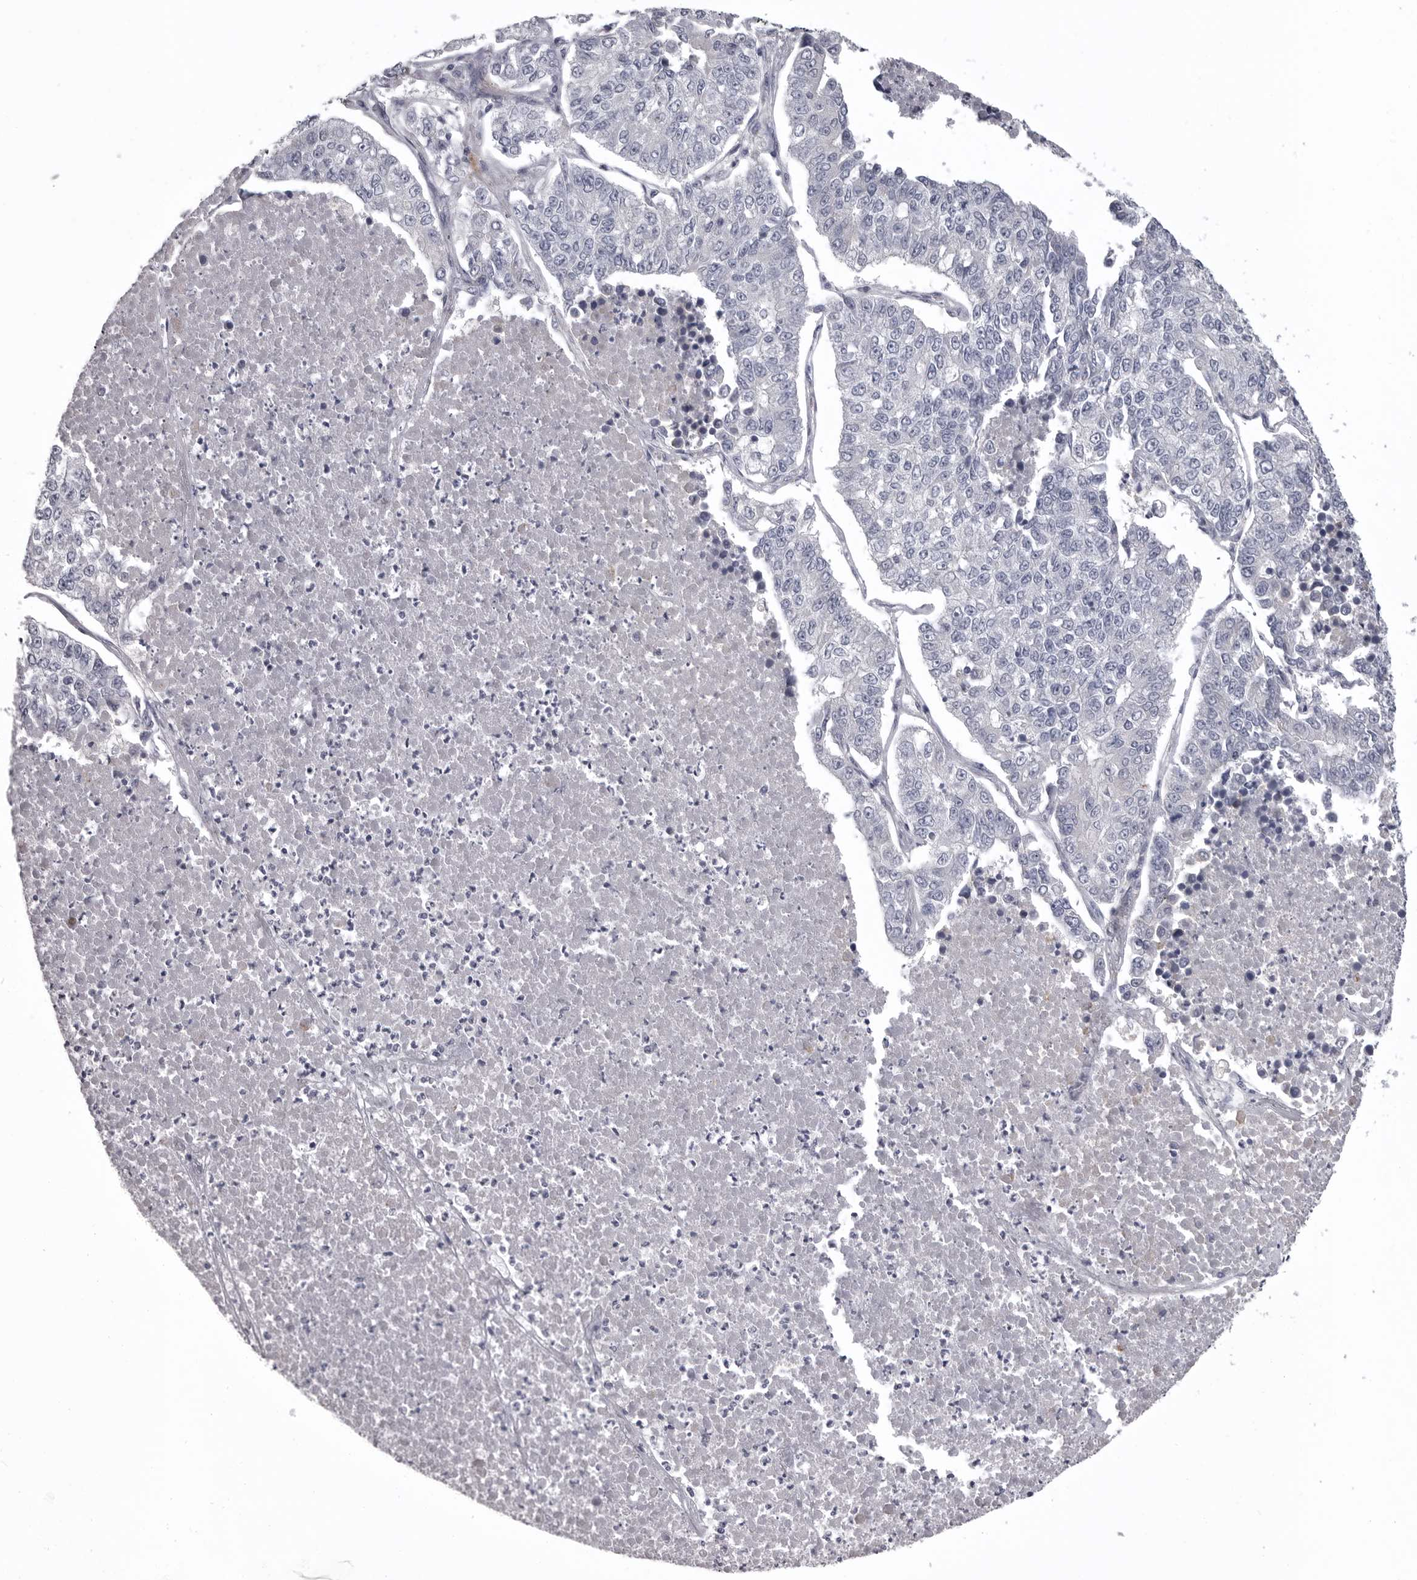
{"staining": {"intensity": "negative", "quantity": "none", "location": "none"}, "tissue": "lung cancer", "cell_type": "Tumor cells", "image_type": "cancer", "snomed": [{"axis": "morphology", "description": "Adenocarcinoma, NOS"}, {"axis": "topography", "description": "Lung"}], "caption": "IHC micrograph of neoplastic tissue: adenocarcinoma (lung) stained with DAB (3,3'-diaminobenzidine) demonstrates no significant protein expression in tumor cells.", "gene": "SERPING1", "patient": {"sex": "male", "age": 49}}